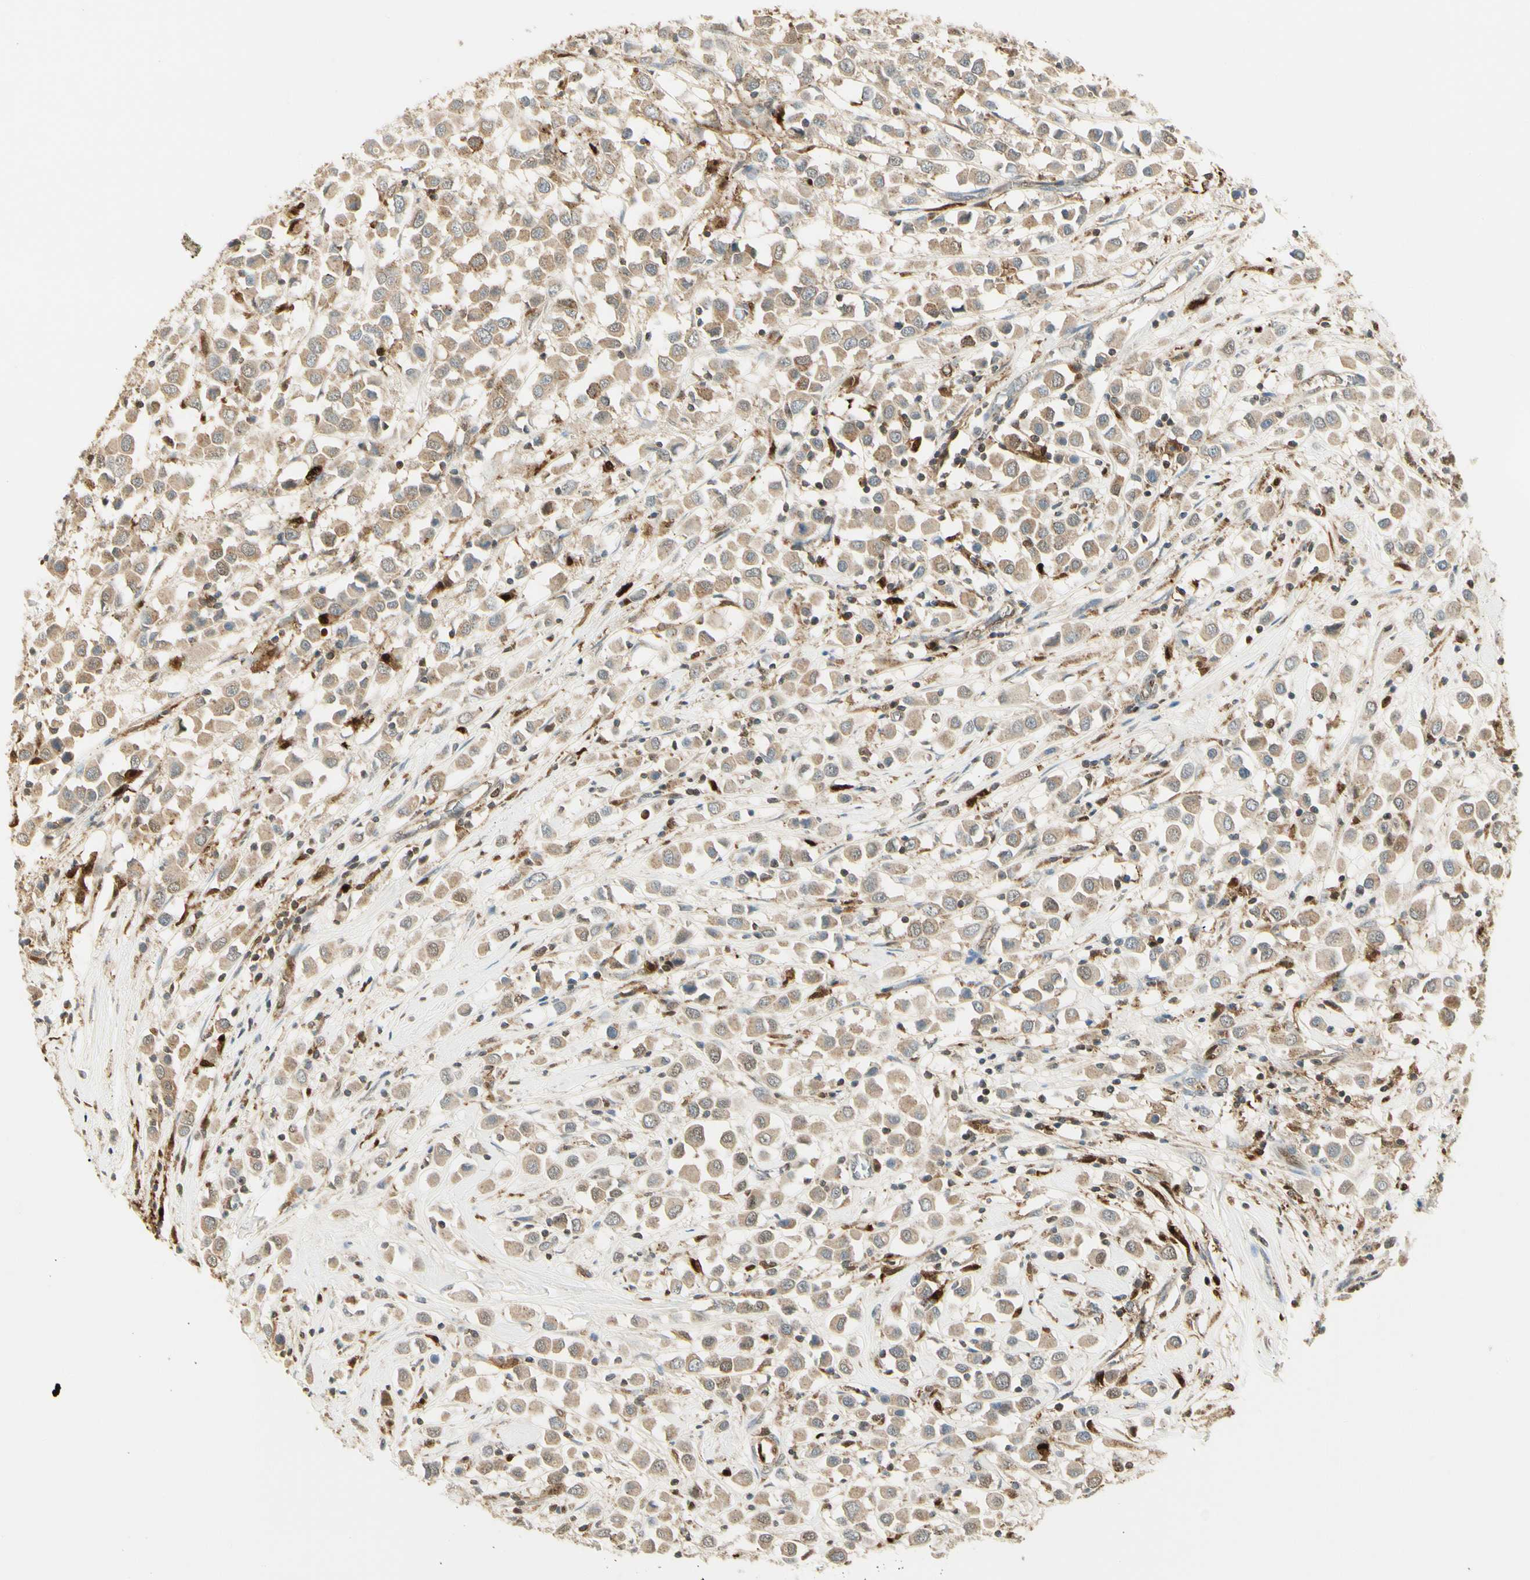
{"staining": {"intensity": "weak", "quantity": ">75%", "location": "nuclear"}, "tissue": "breast cancer", "cell_type": "Tumor cells", "image_type": "cancer", "snomed": [{"axis": "morphology", "description": "Duct carcinoma"}, {"axis": "topography", "description": "Breast"}], "caption": "About >75% of tumor cells in human breast intraductal carcinoma reveal weak nuclear protein staining as visualized by brown immunohistochemical staining.", "gene": "LTA4H", "patient": {"sex": "female", "age": 61}}